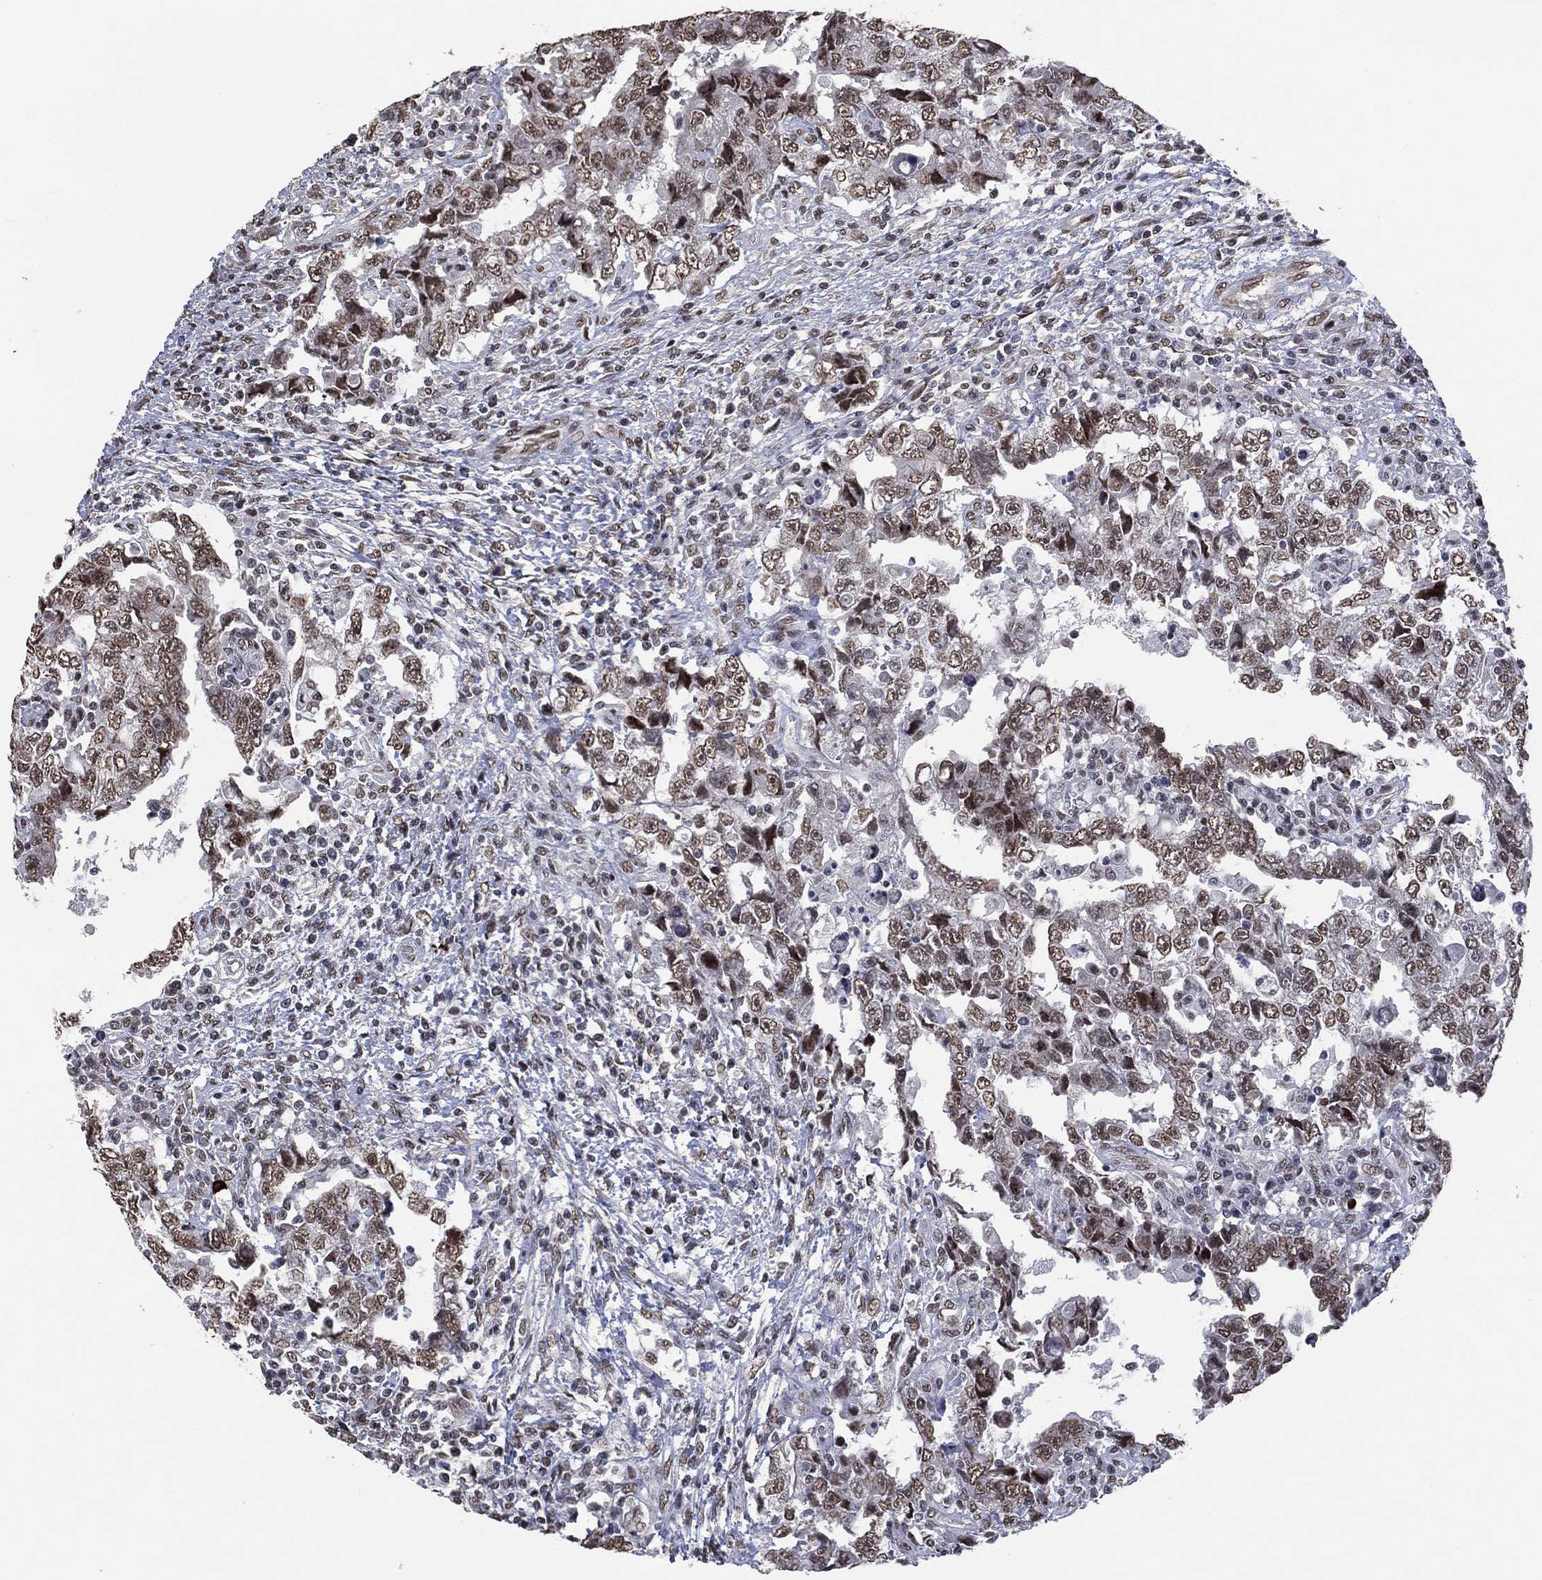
{"staining": {"intensity": "weak", "quantity": "25%-75%", "location": "nuclear"}, "tissue": "testis cancer", "cell_type": "Tumor cells", "image_type": "cancer", "snomed": [{"axis": "morphology", "description": "Carcinoma, Embryonal, NOS"}, {"axis": "topography", "description": "Testis"}], "caption": "Human testis embryonal carcinoma stained with a protein marker demonstrates weak staining in tumor cells.", "gene": "EHMT1", "patient": {"sex": "male", "age": 26}}